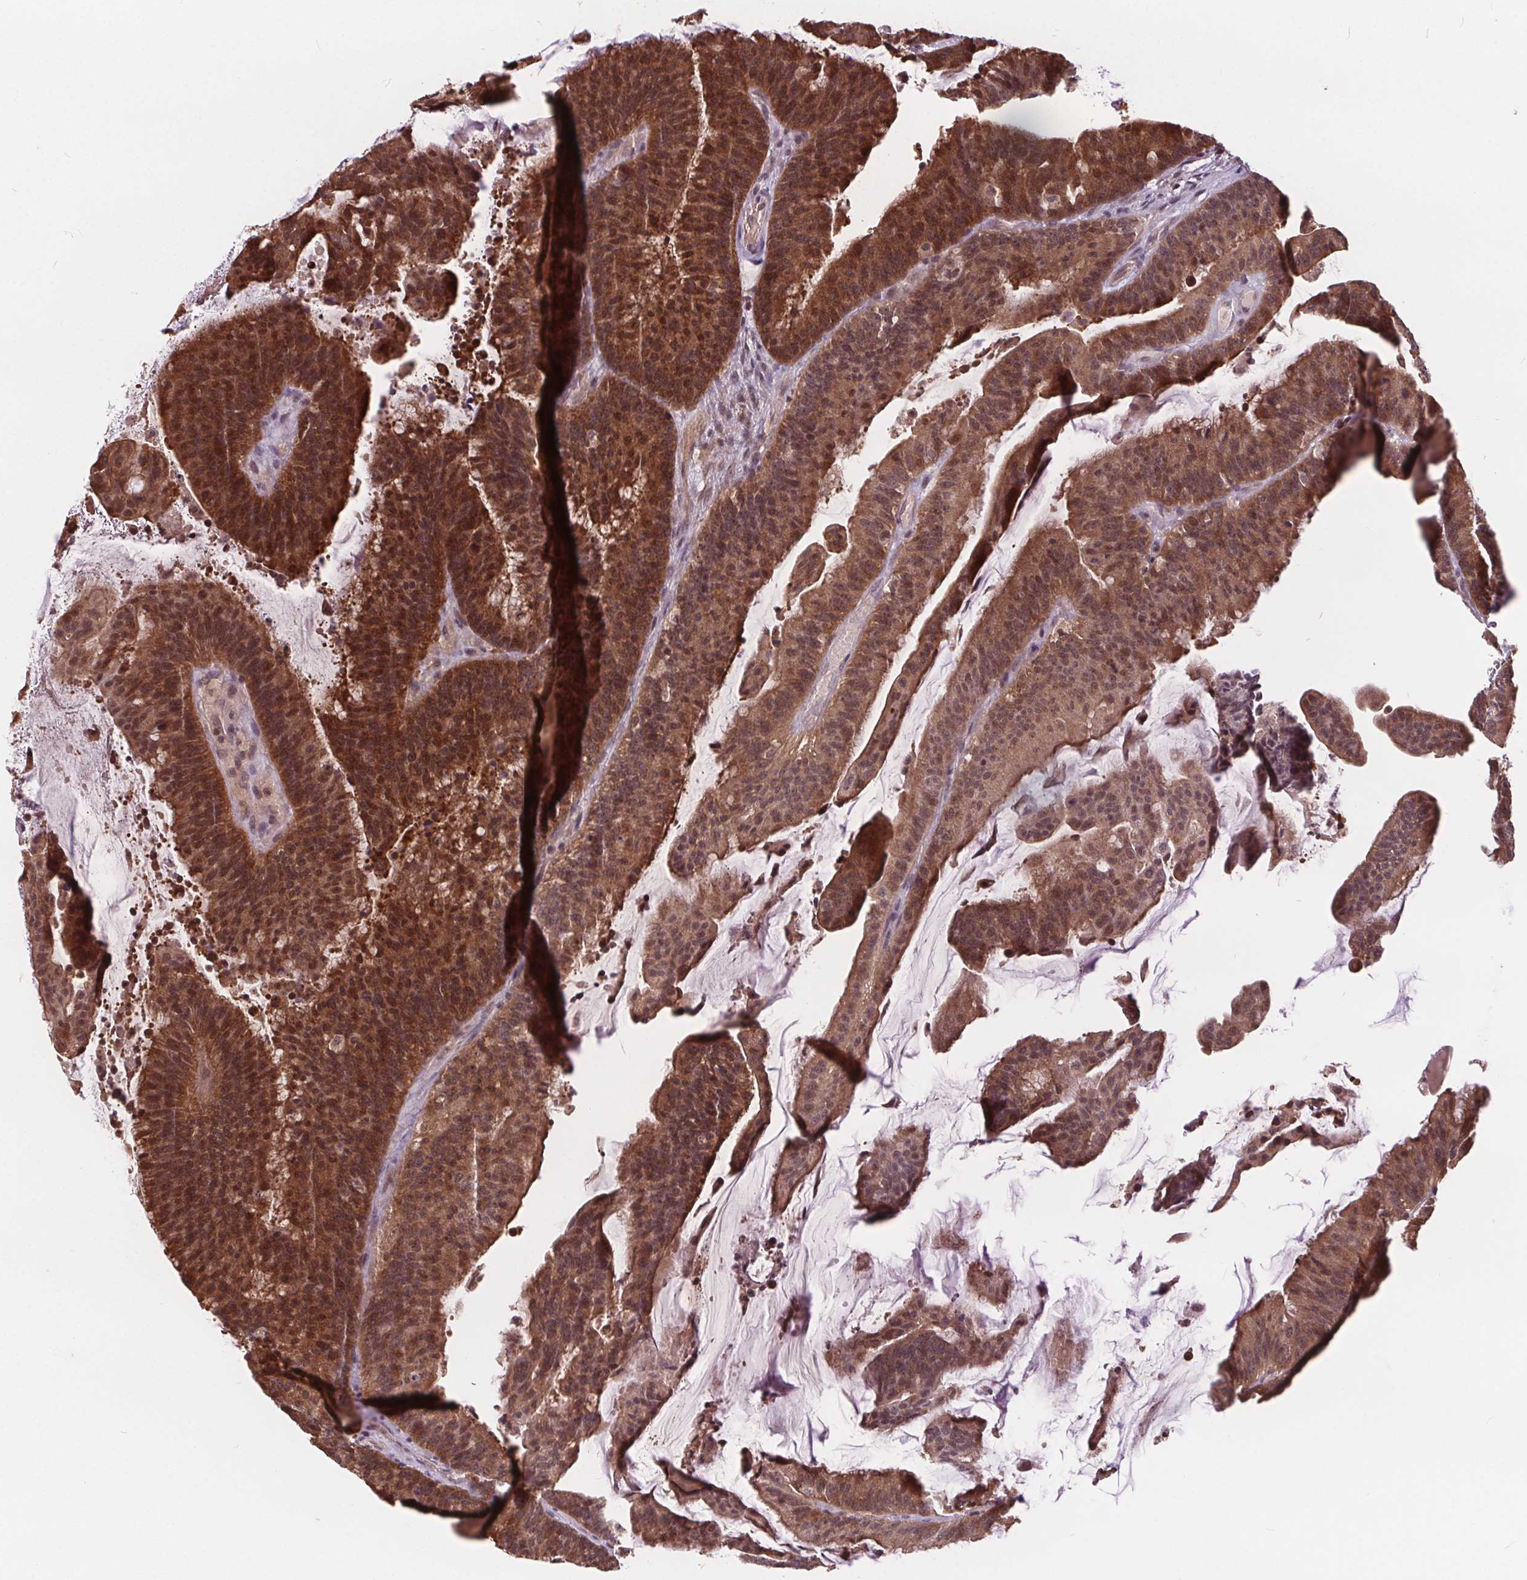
{"staining": {"intensity": "moderate", "quantity": ">75%", "location": "cytoplasmic/membranous,nuclear"}, "tissue": "colorectal cancer", "cell_type": "Tumor cells", "image_type": "cancer", "snomed": [{"axis": "morphology", "description": "Adenocarcinoma, NOS"}, {"axis": "topography", "description": "Colon"}], "caption": "A micrograph of adenocarcinoma (colorectal) stained for a protein shows moderate cytoplasmic/membranous and nuclear brown staining in tumor cells. The staining was performed using DAB, with brown indicating positive protein expression. Nuclei are stained blue with hematoxylin.", "gene": "HIF1AN", "patient": {"sex": "female", "age": 78}}